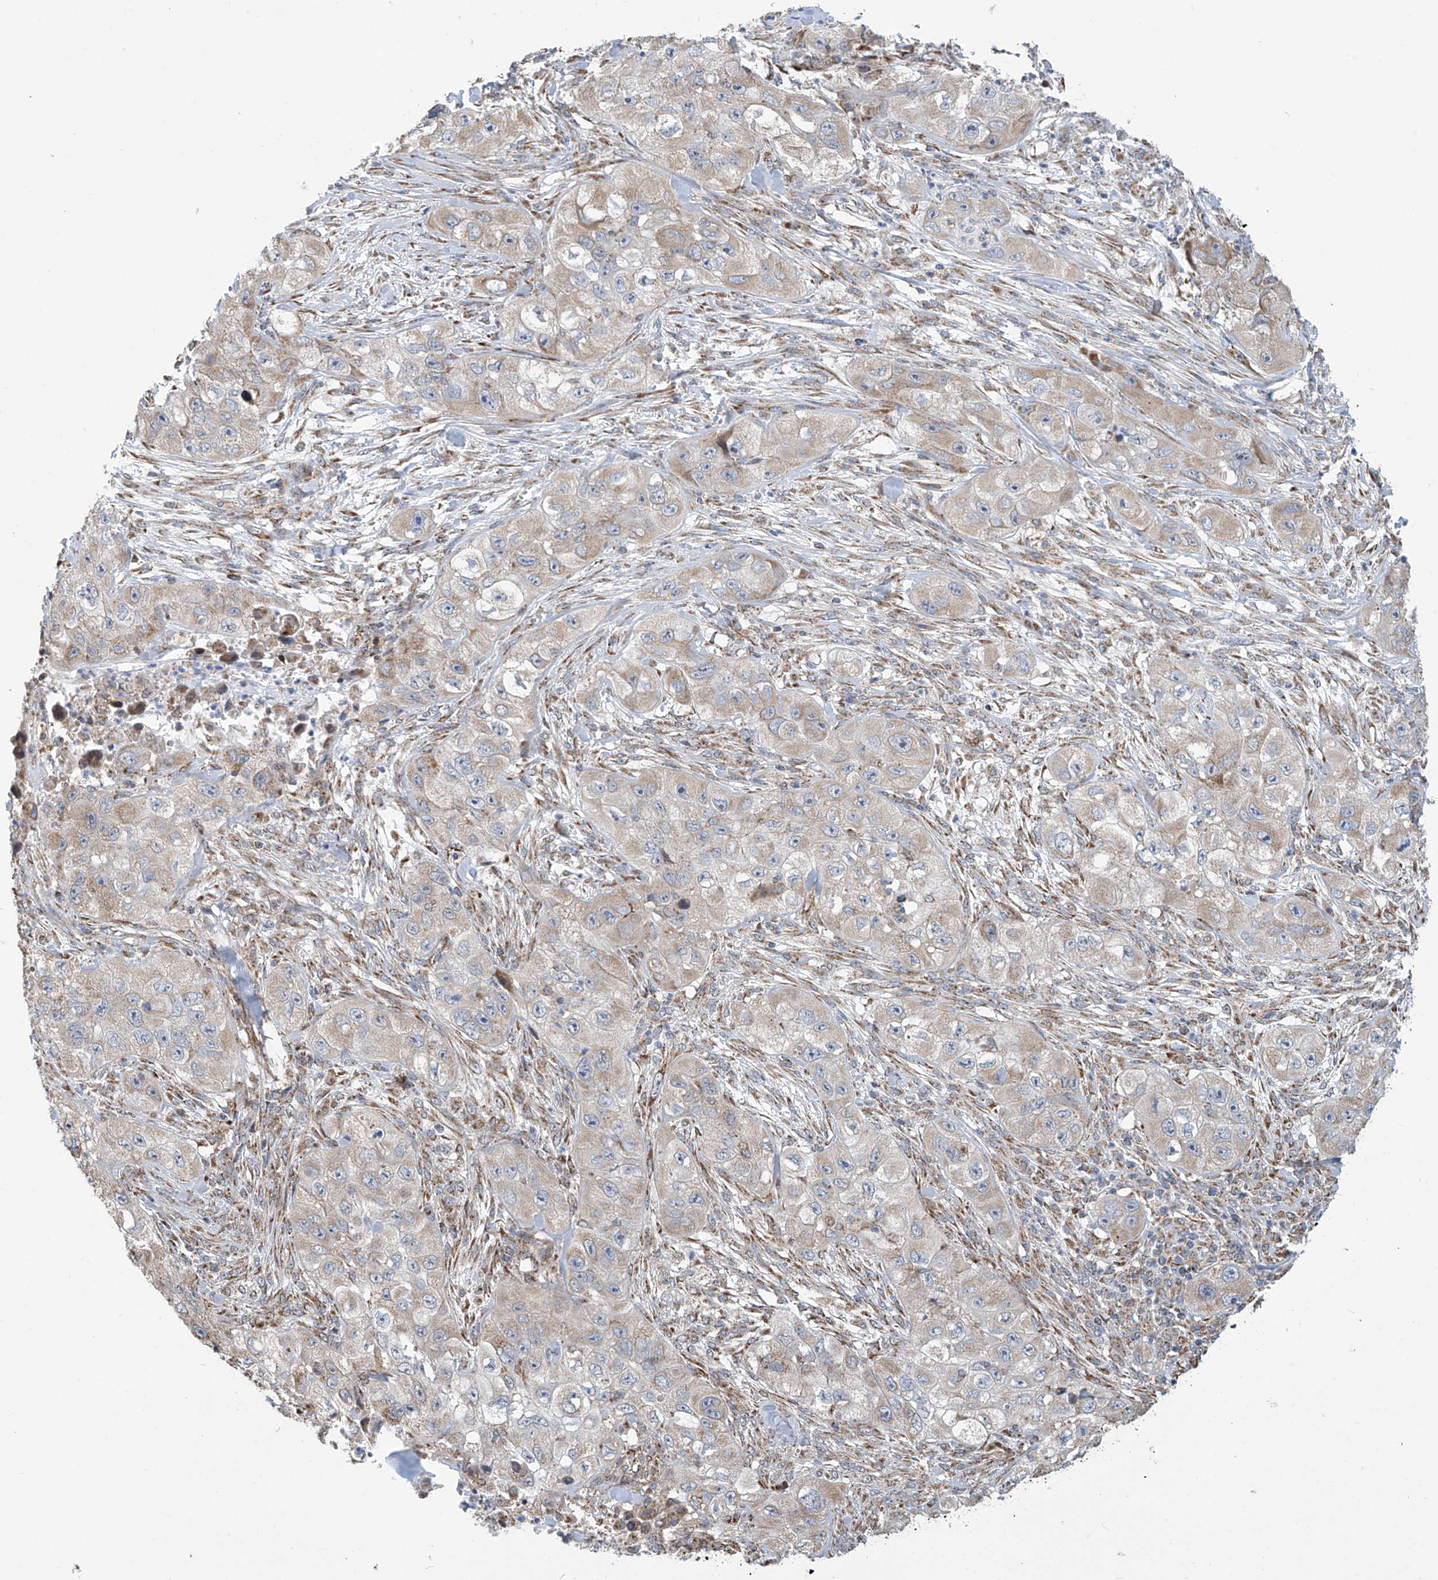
{"staining": {"intensity": "weak", "quantity": "25%-75%", "location": "cytoplasmic/membranous"}, "tissue": "skin cancer", "cell_type": "Tumor cells", "image_type": "cancer", "snomed": [{"axis": "morphology", "description": "Squamous cell carcinoma, NOS"}, {"axis": "topography", "description": "Skin"}, {"axis": "topography", "description": "Subcutis"}], "caption": "An image showing weak cytoplasmic/membranous positivity in approximately 25%-75% of tumor cells in squamous cell carcinoma (skin), as visualized by brown immunohistochemical staining.", "gene": "COMMD1", "patient": {"sex": "male", "age": 73}}